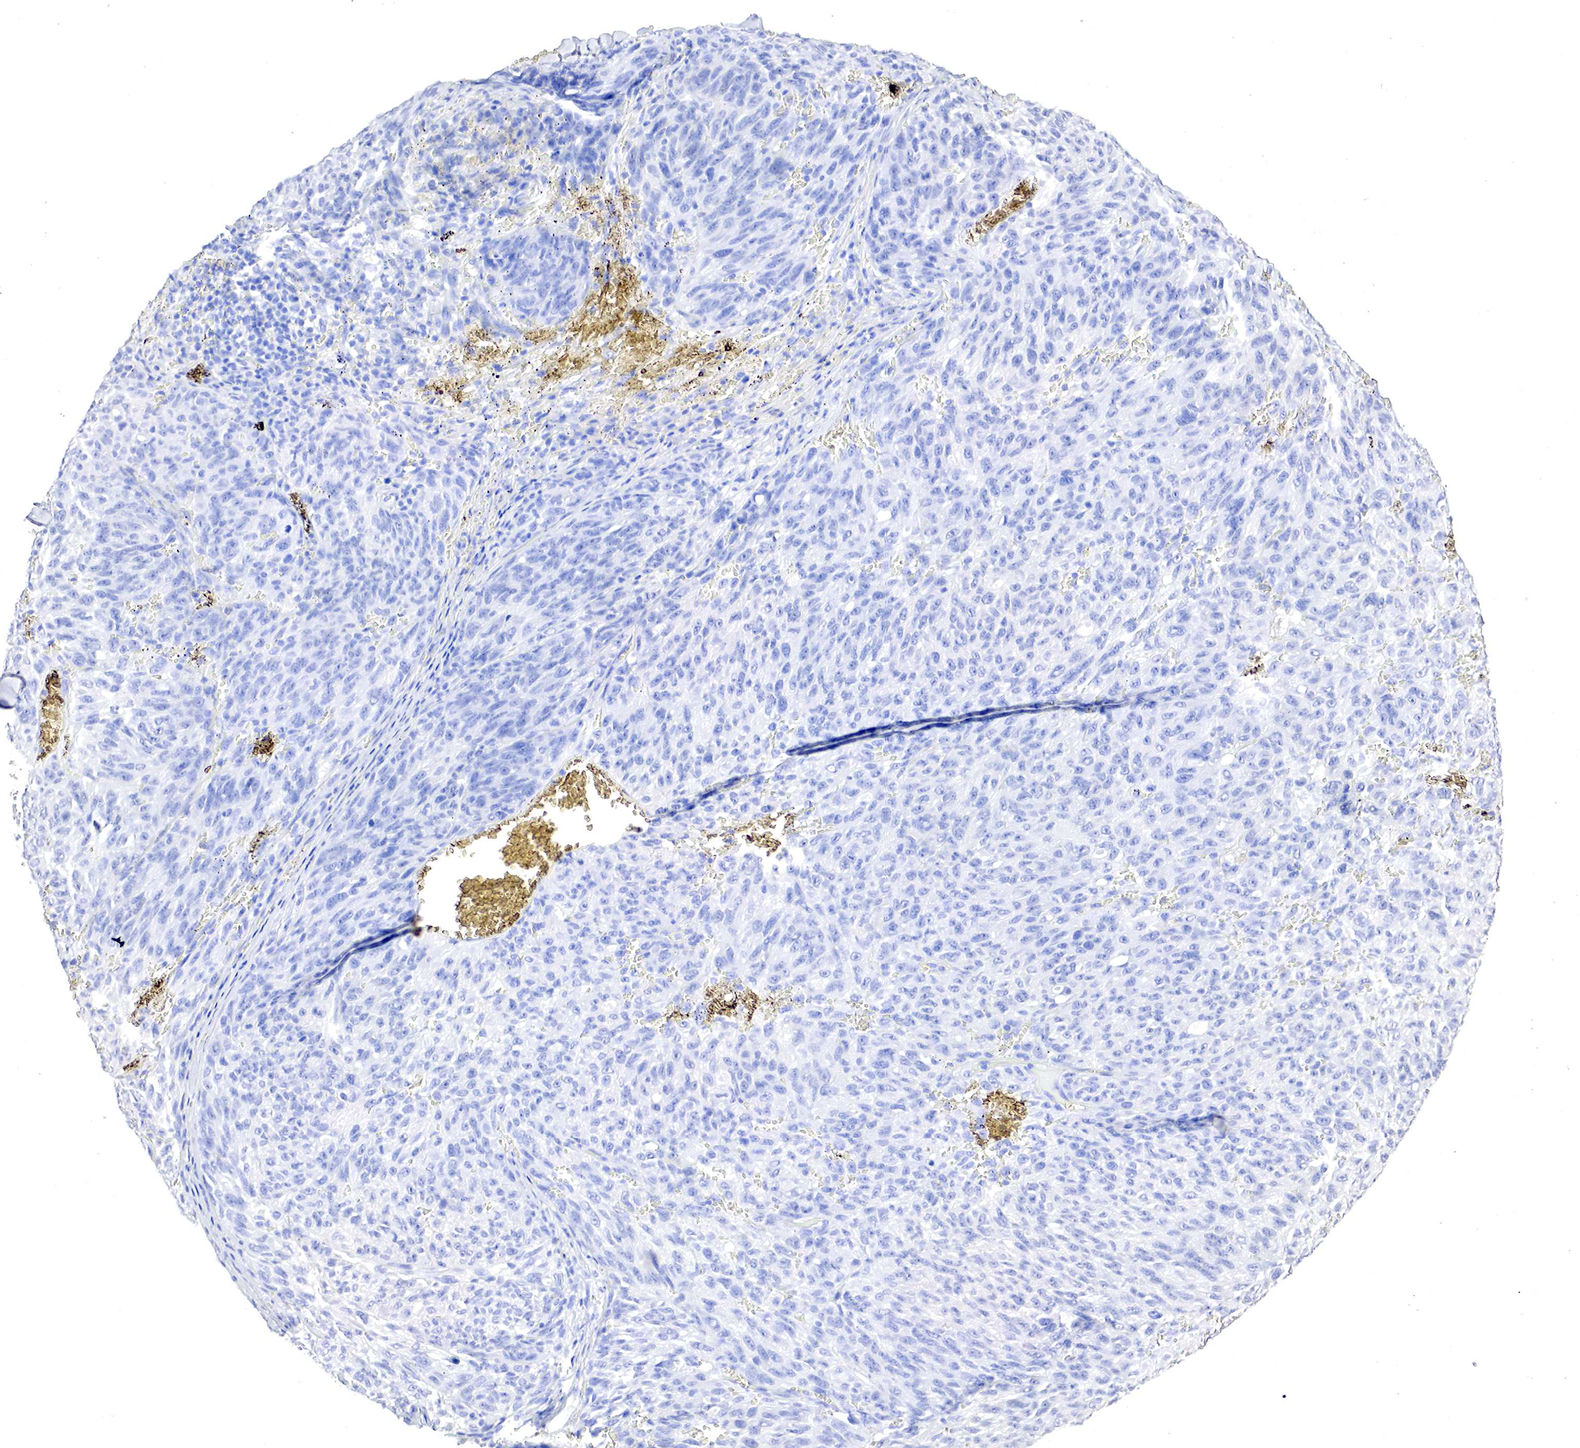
{"staining": {"intensity": "negative", "quantity": "none", "location": "none"}, "tissue": "melanoma", "cell_type": "Tumor cells", "image_type": "cancer", "snomed": [{"axis": "morphology", "description": "Malignant melanoma, NOS"}, {"axis": "topography", "description": "Skin"}], "caption": "There is no significant positivity in tumor cells of melanoma.", "gene": "OTC", "patient": {"sex": "male", "age": 76}}